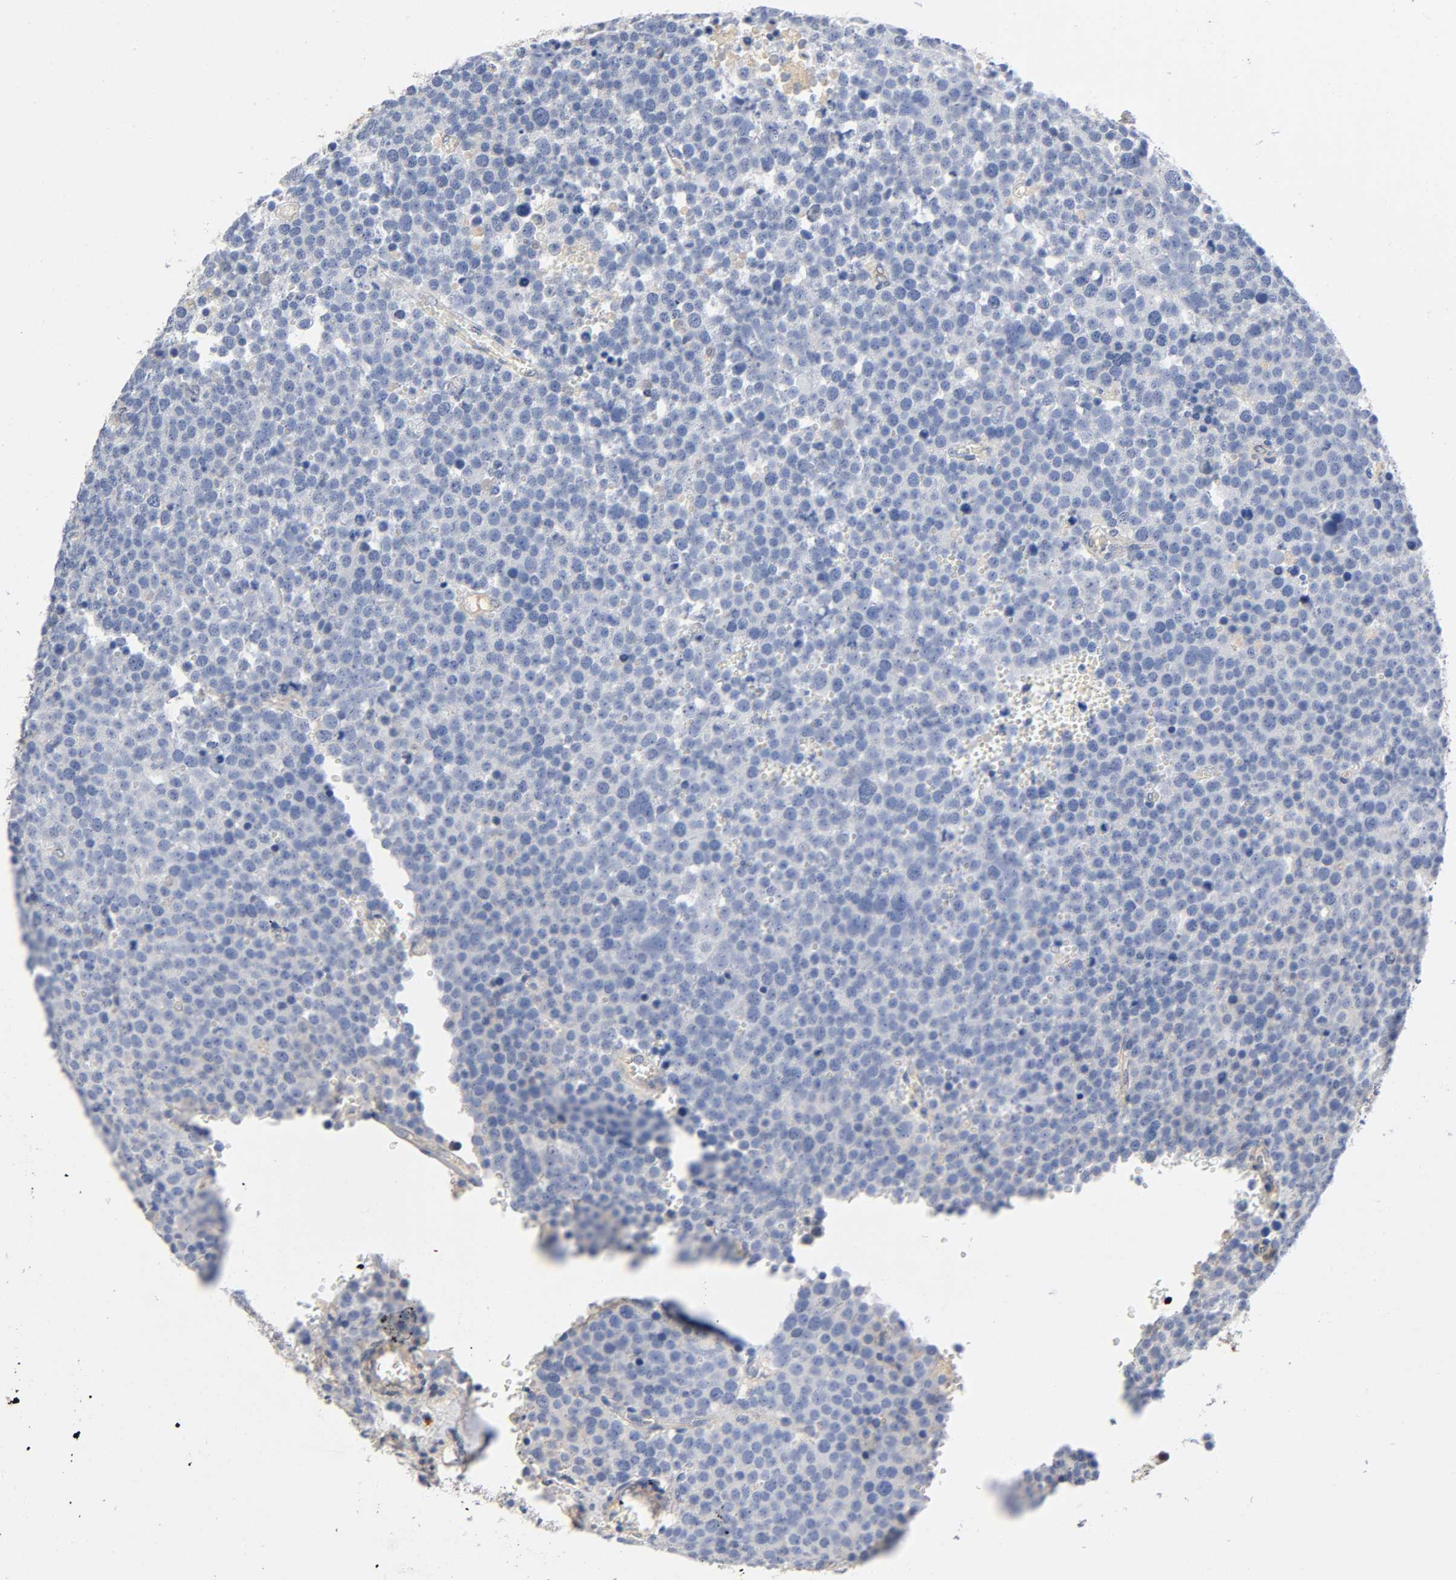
{"staining": {"intensity": "weak", "quantity": "<25%", "location": "cytoplasmic/membranous"}, "tissue": "testis cancer", "cell_type": "Tumor cells", "image_type": "cancer", "snomed": [{"axis": "morphology", "description": "Seminoma, NOS"}, {"axis": "topography", "description": "Testis"}], "caption": "Testis cancer (seminoma) was stained to show a protein in brown. There is no significant expression in tumor cells.", "gene": "TNC", "patient": {"sex": "male", "age": 71}}